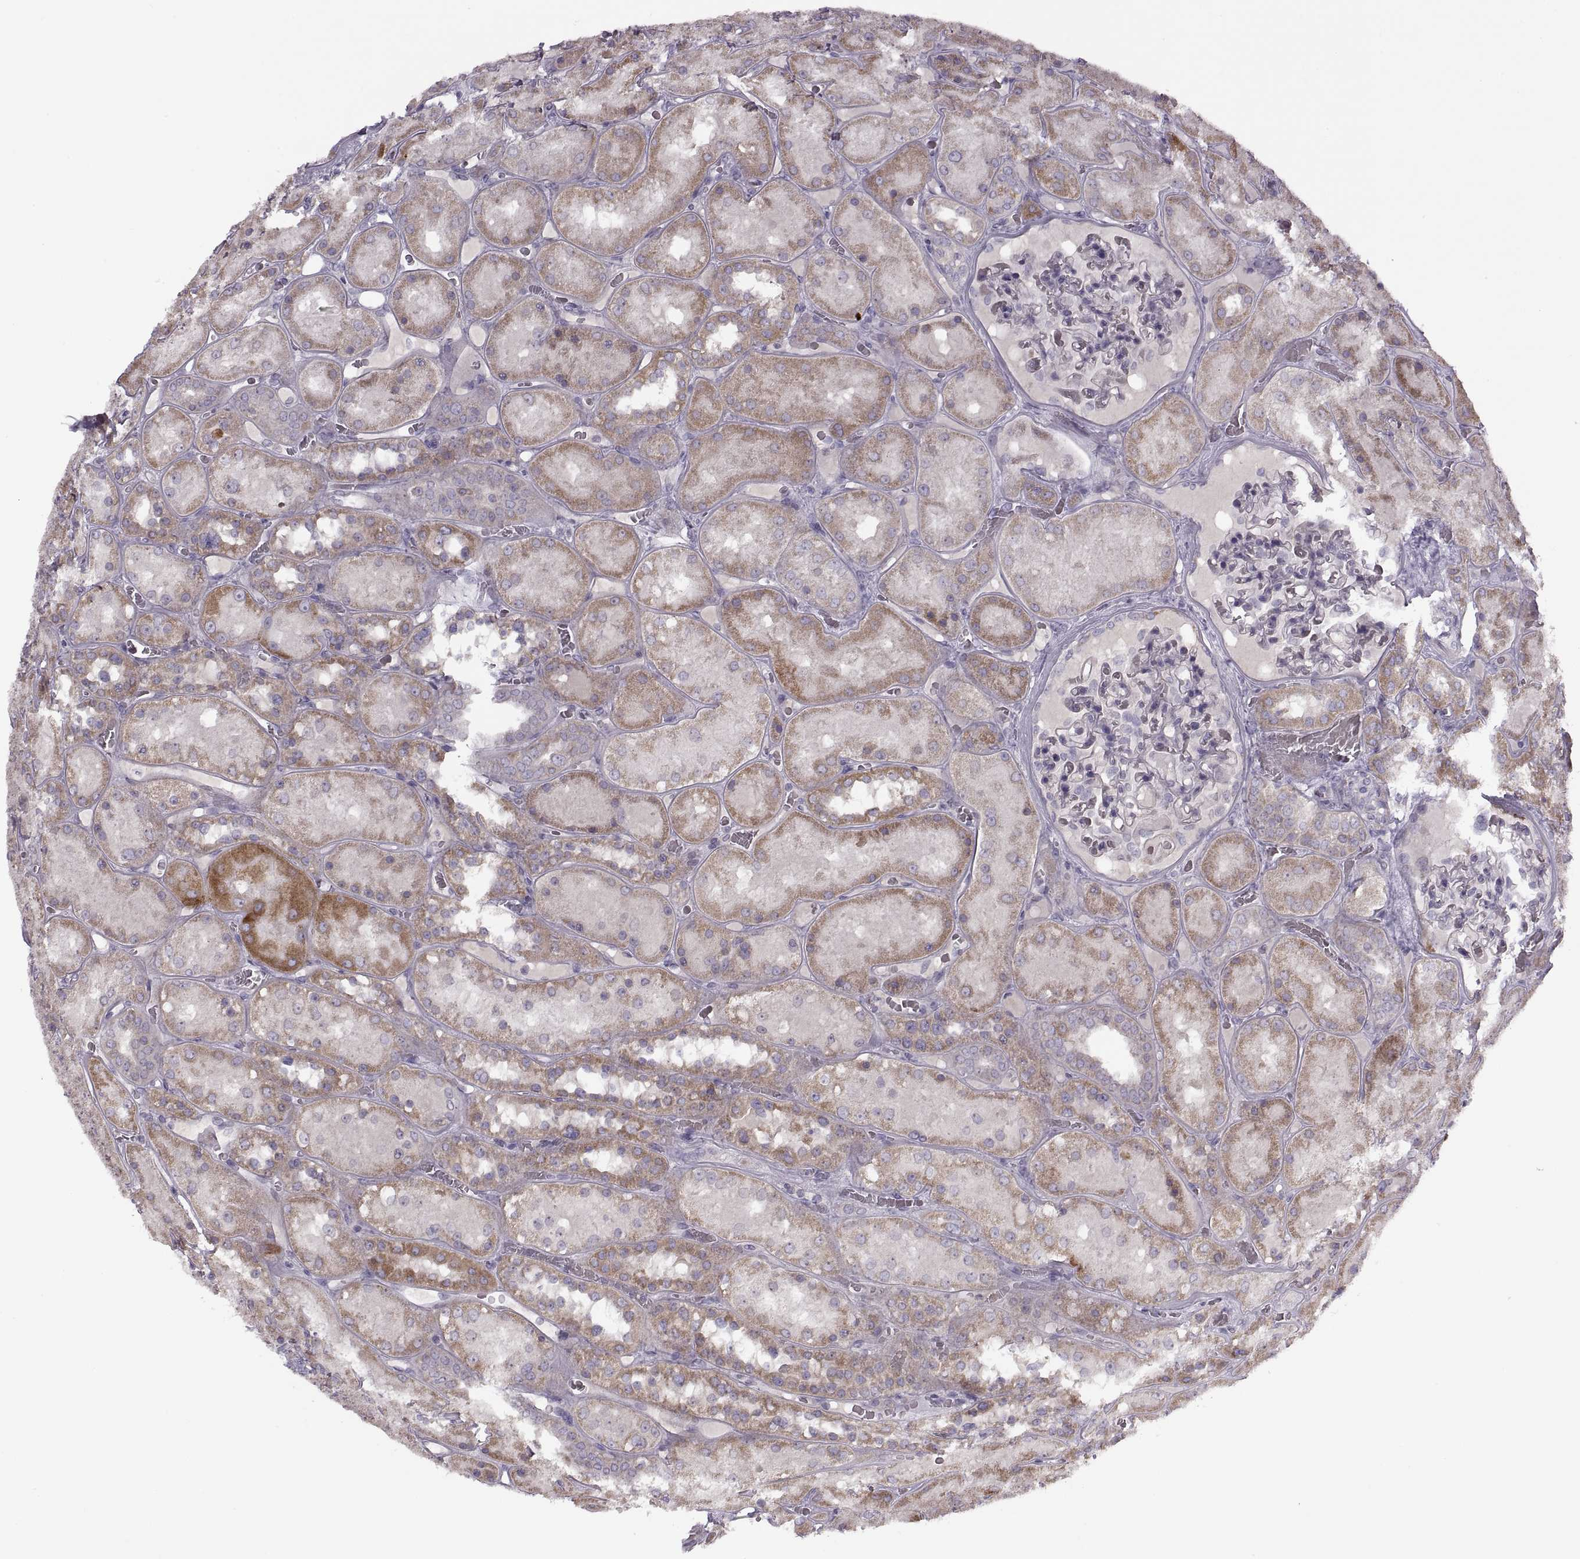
{"staining": {"intensity": "negative", "quantity": "none", "location": "none"}, "tissue": "kidney", "cell_type": "Cells in glomeruli", "image_type": "normal", "snomed": [{"axis": "morphology", "description": "Normal tissue, NOS"}, {"axis": "topography", "description": "Kidney"}], "caption": "Immunohistochemistry micrograph of normal kidney: human kidney stained with DAB (3,3'-diaminobenzidine) displays no significant protein staining in cells in glomeruli.", "gene": "PIERCE1", "patient": {"sex": "male", "age": 73}}